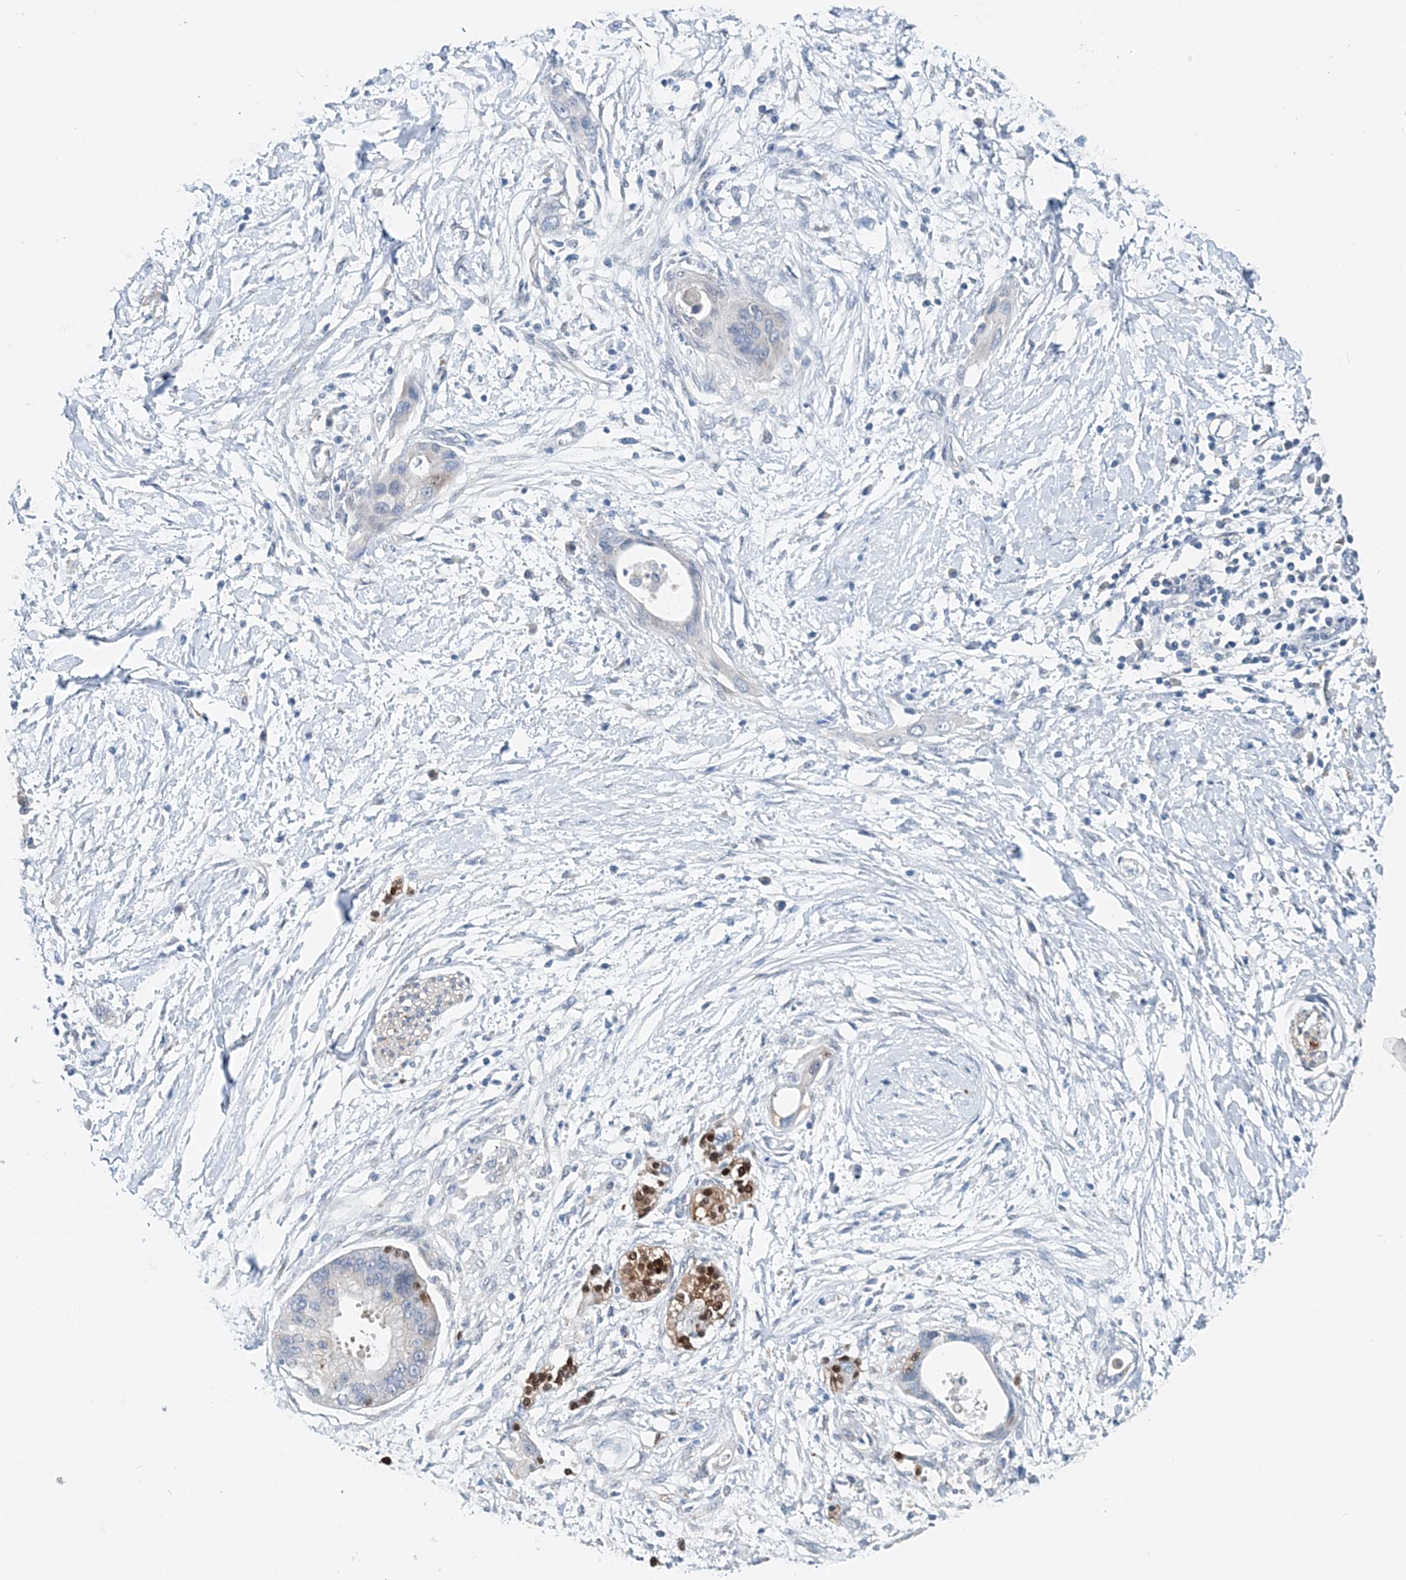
{"staining": {"intensity": "negative", "quantity": "none", "location": "none"}, "tissue": "pancreatic cancer", "cell_type": "Tumor cells", "image_type": "cancer", "snomed": [{"axis": "morphology", "description": "Normal tissue, NOS"}, {"axis": "morphology", "description": "Adenocarcinoma, NOS"}, {"axis": "topography", "description": "Pancreas"}, {"axis": "topography", "description": "Peripheral nerve tissue"}], "caption": "There is no significant staining in tumor cells of pancreatic cancer (adenocarcinoma).", "gene": "PFN2", "patient": {"sex": "male", "age": 59}}